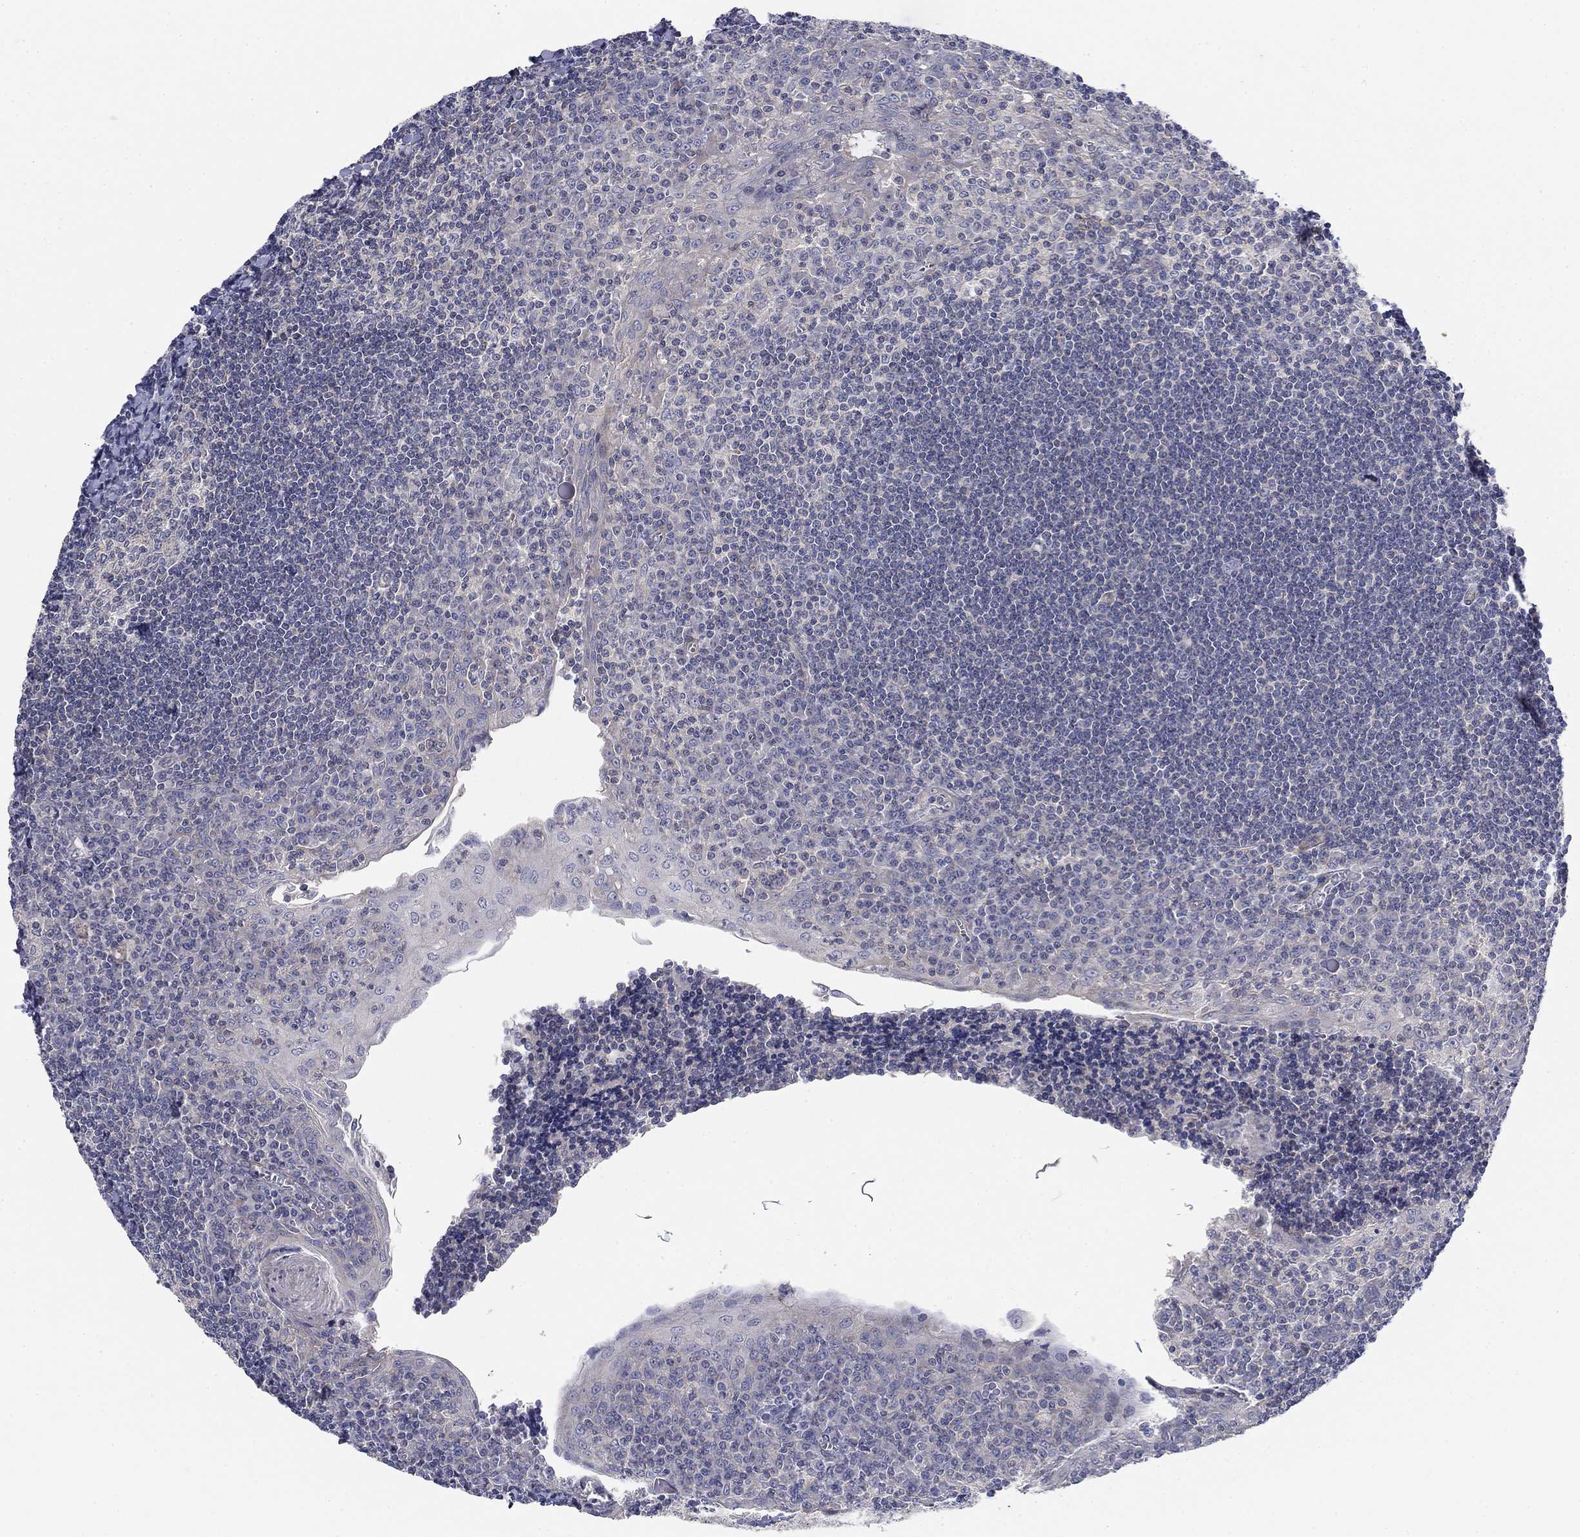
{"staining": {"intensity": "negative", "quantity": "none", "location": "none"}, "tissue": "tonsil", "cell_type": "Germinal center cells", "image_type": "normal", "snomed": [{"axis": "morphology", "description": "Normal tissue, NOS"}, {"axis": "topography", "description": "Tonsil"}], "caption": "Immunohistochemical staining of benign human tonsil shows no significant staining in germinal center cells.", "gene": "GRK7", "patient": {"sex": "female", "age": 12}}